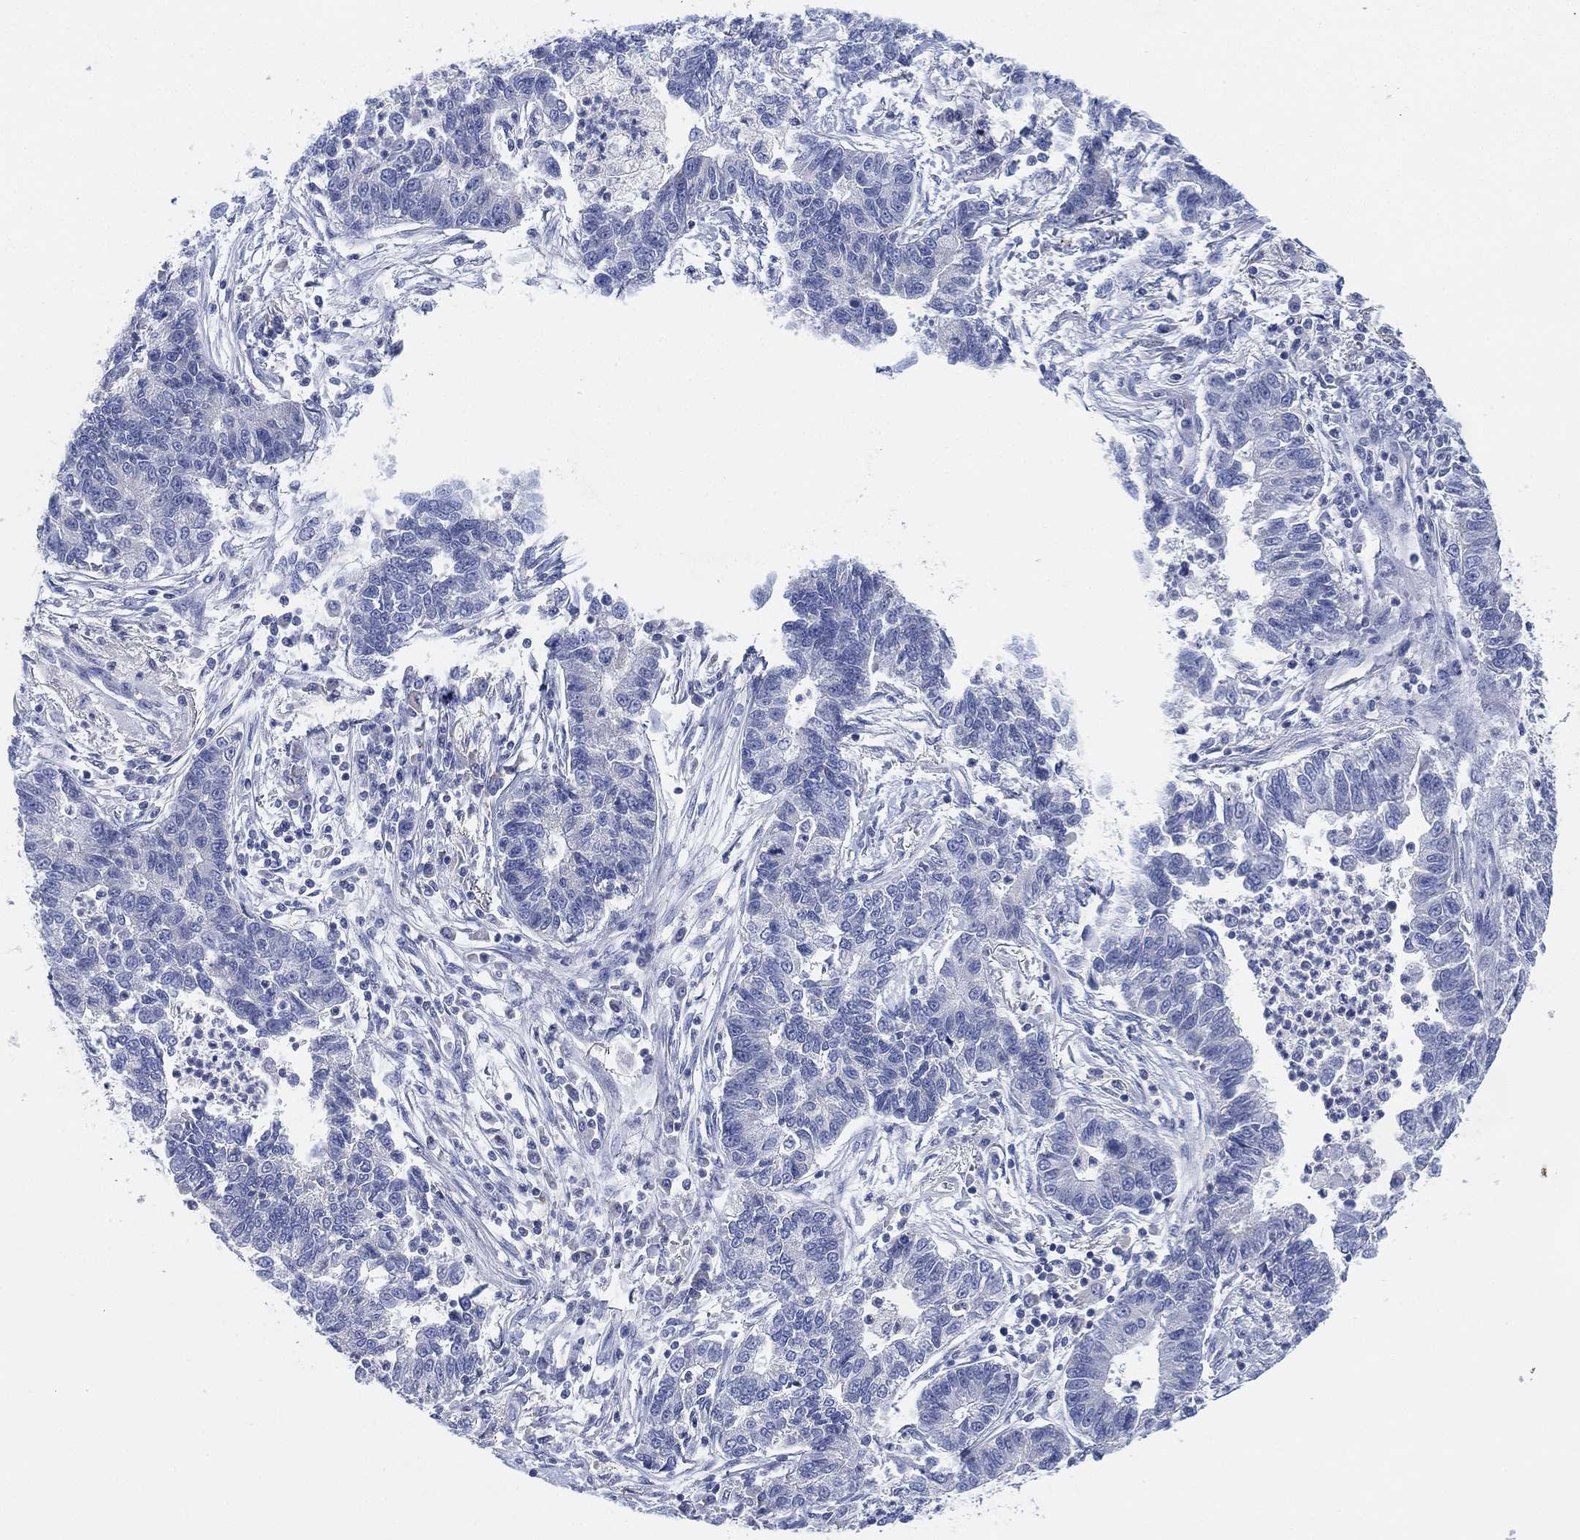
{"staining": {"intensity": "negative", "quantity": "none", "location": "none"}, "tissue": "lung cancer", "cell_type": "Tumor cells", "image_type": "cancer", "snomed": [{"axis": "morphology", "description": "Adenocarcinoma, NOS"}, {"axis": "topography", "description": "Lung"}], "caption": "This is an immunohistochemistry micrograph of human adenocarcinoma (lung). There is no staining in tumor cells.", "gene": "ADAD2", "patient": {"sex": "female", "age": 57}}